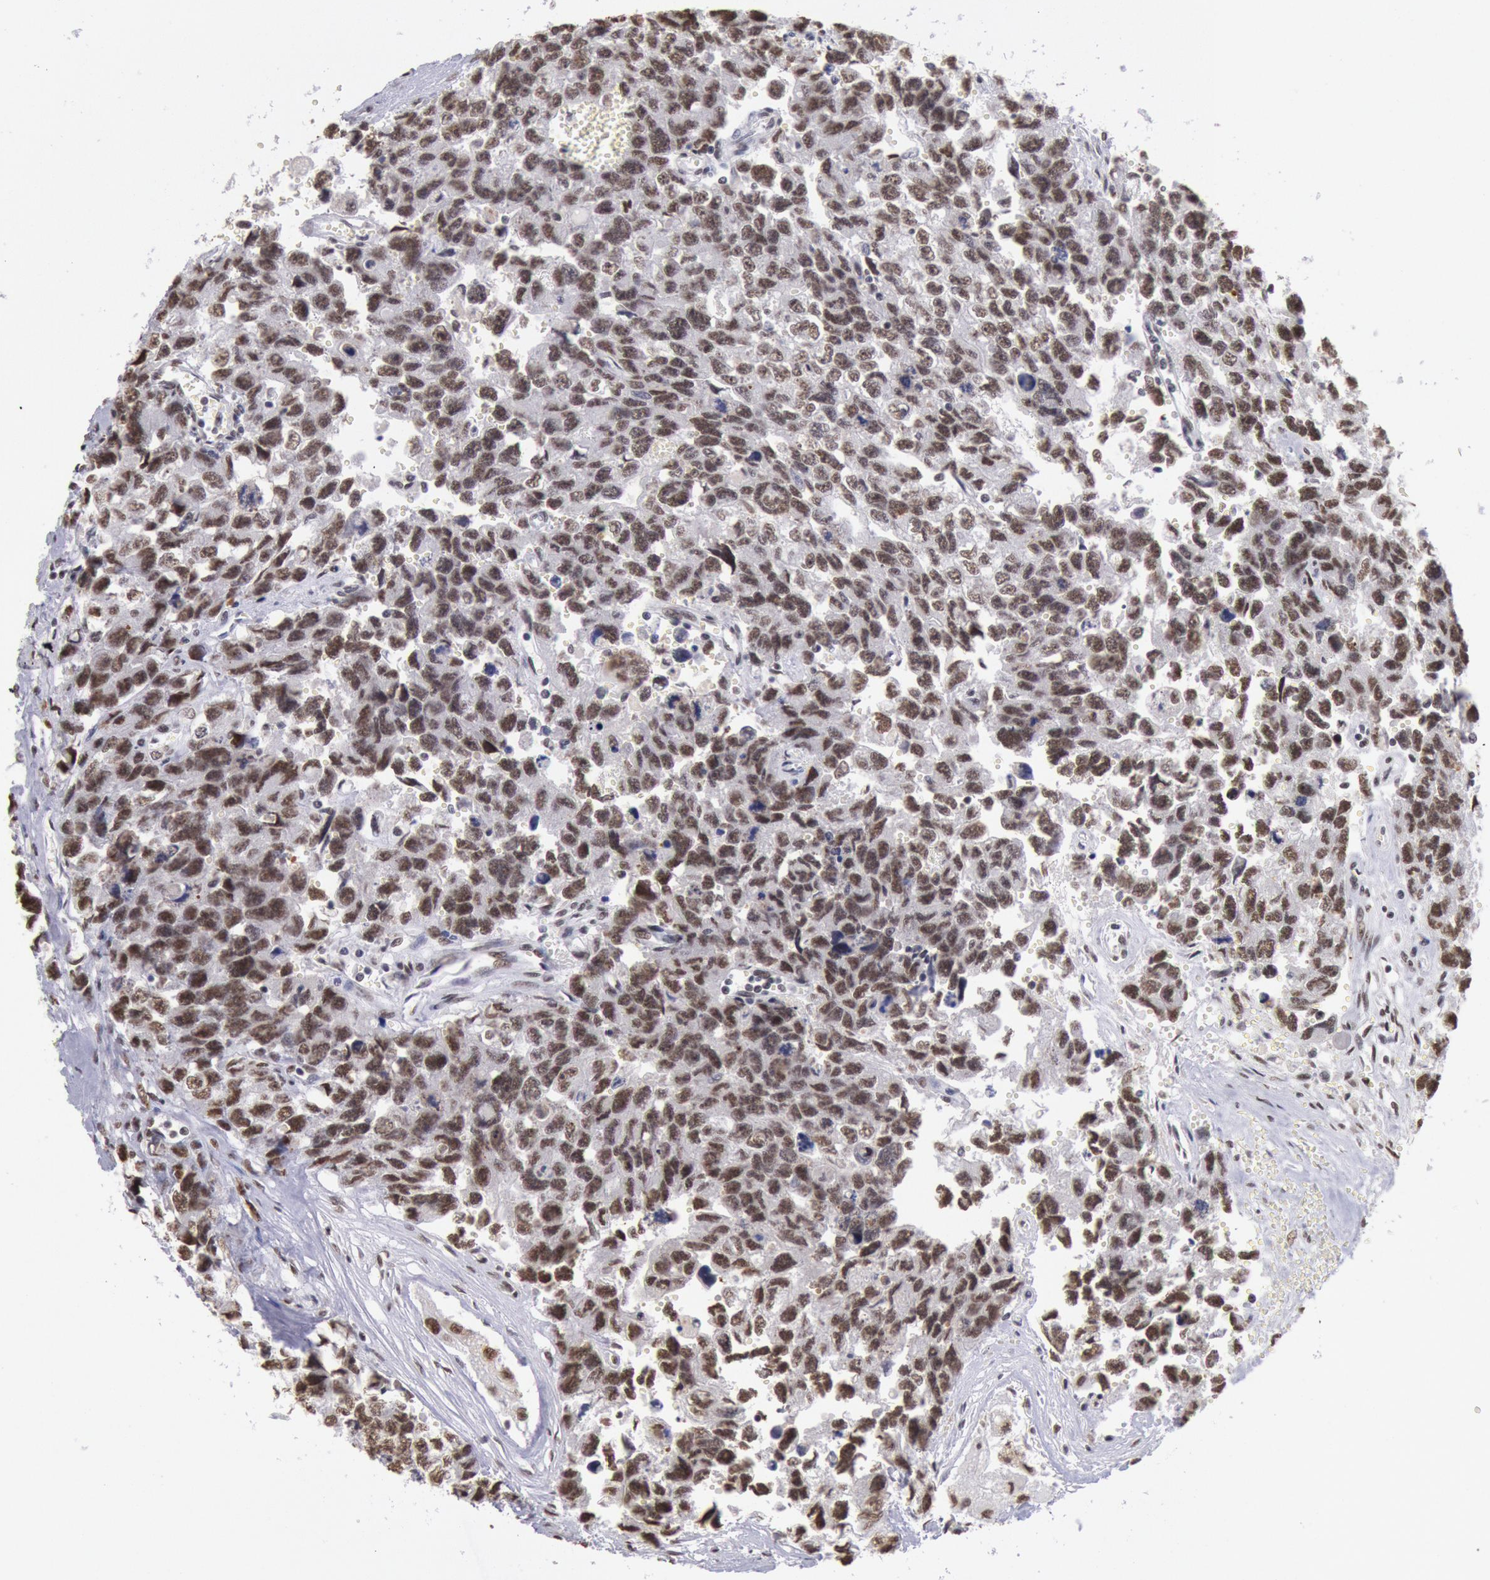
{"staining": {"intensity": "moderate", "quantity": ">75%", "location": "nuclear"}, "tissue": "testis cancer", "cell_type": "Tumor cells", "image_type": "cancer", "snomed": [{"axis": "morphology", "description": "Carcinoma, Embryonal, NOS"}, {"axis": "topography", "description": "Testis"}], "caption": "Immunohistochemical staining of embryonal carcinoma (testis) exhibits medium levels of moderate nuclear protein expression in about >75% of tumor cells.", "gene": "SNRPD3", "patient": {"sex": "male", "age": 31}}